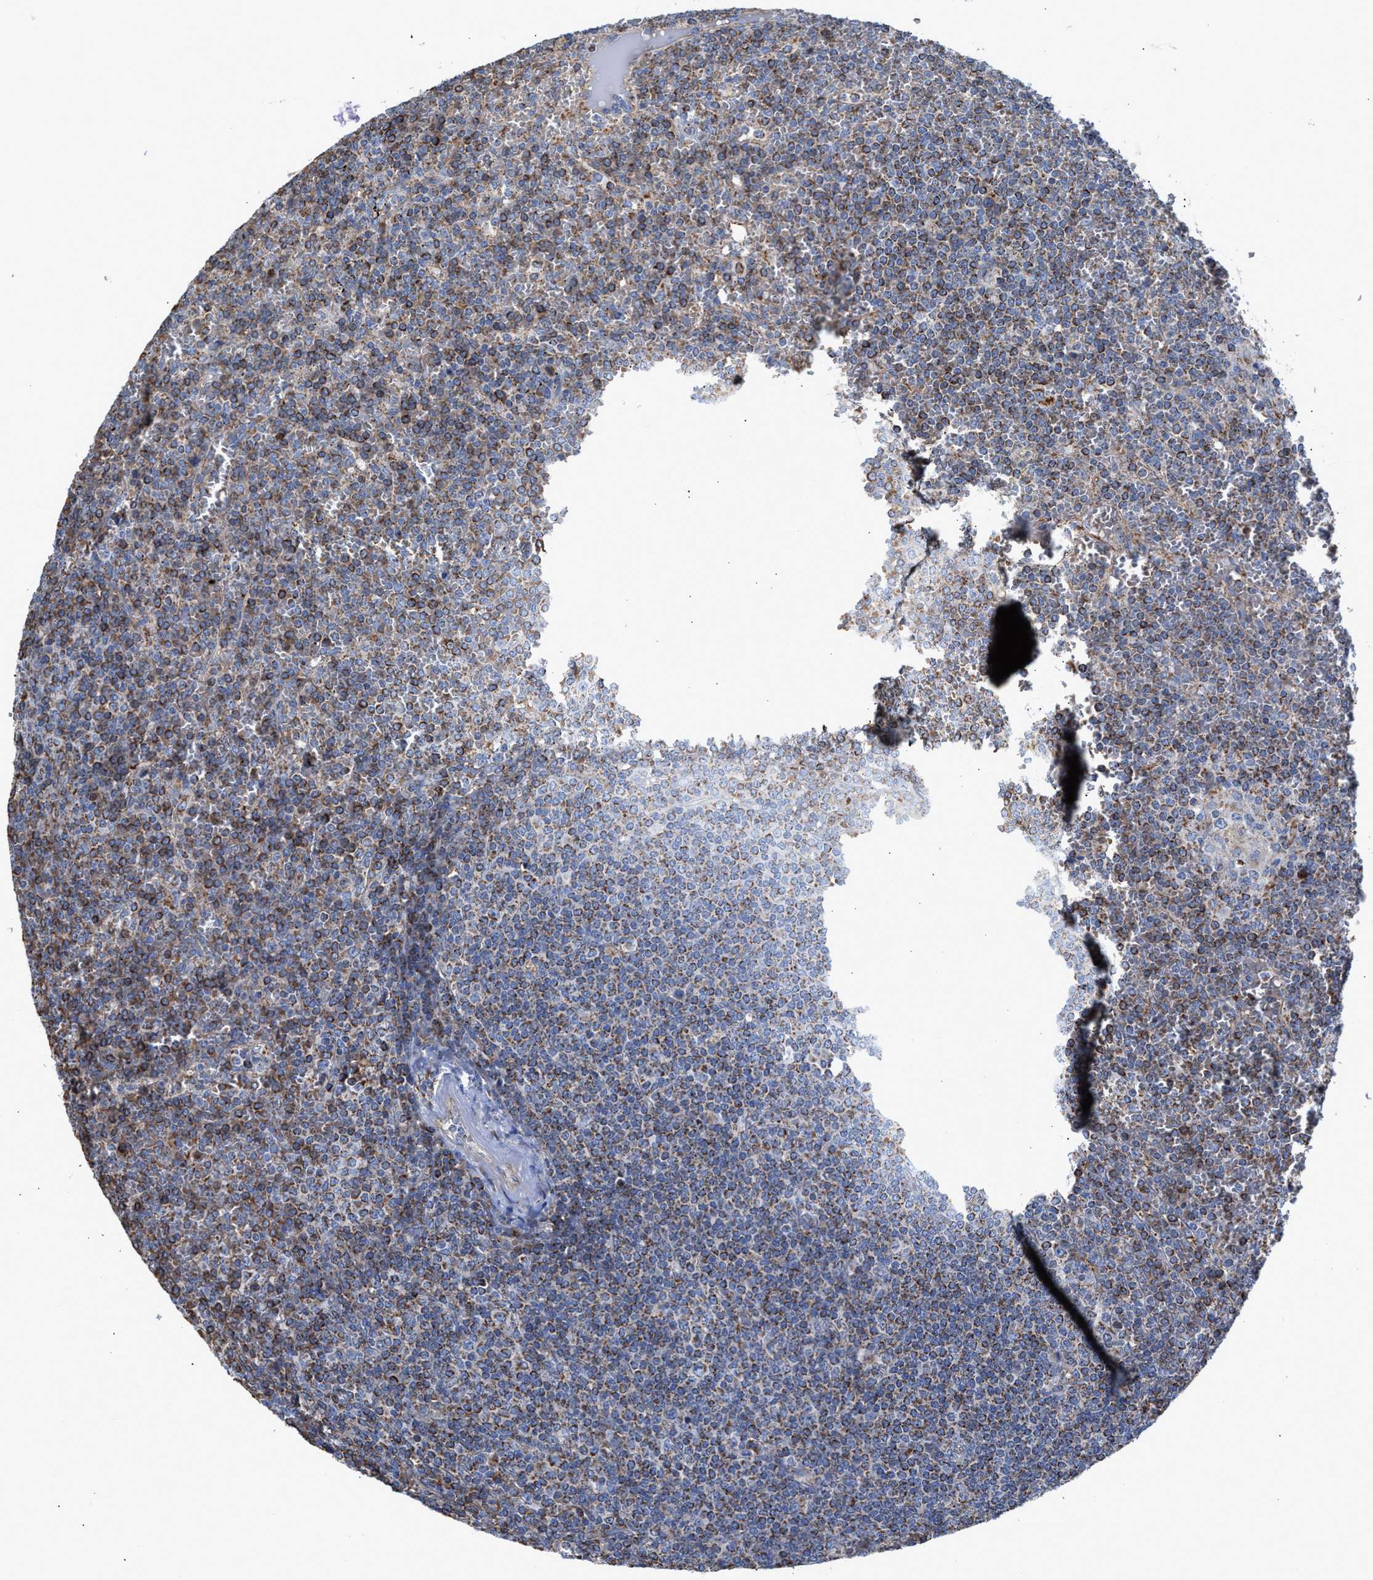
{"staining": {"intensity": "moderate", "quantity": ">75%", "location": "cytoplasmic/membranous"}, "tissue": "lymphoma", "cell_type": "Tumor cells", "image_type": "cancer", "snomed": [{"axis": "morphology", "description": "Malignant lymphoma, non-Hodgkin's type, Low grade"}, {"axis": "topography", "description": "Spleen"}], "caption": "IHC (DAB (3,3'-diaminobenzidine)) staining of lymphoma reveals moderate cytoplasmic/membranous protein positivity in approximately >75% of tumor cells.", "gene": "MECR", "patient": {"sex": "female", "age": 19}}